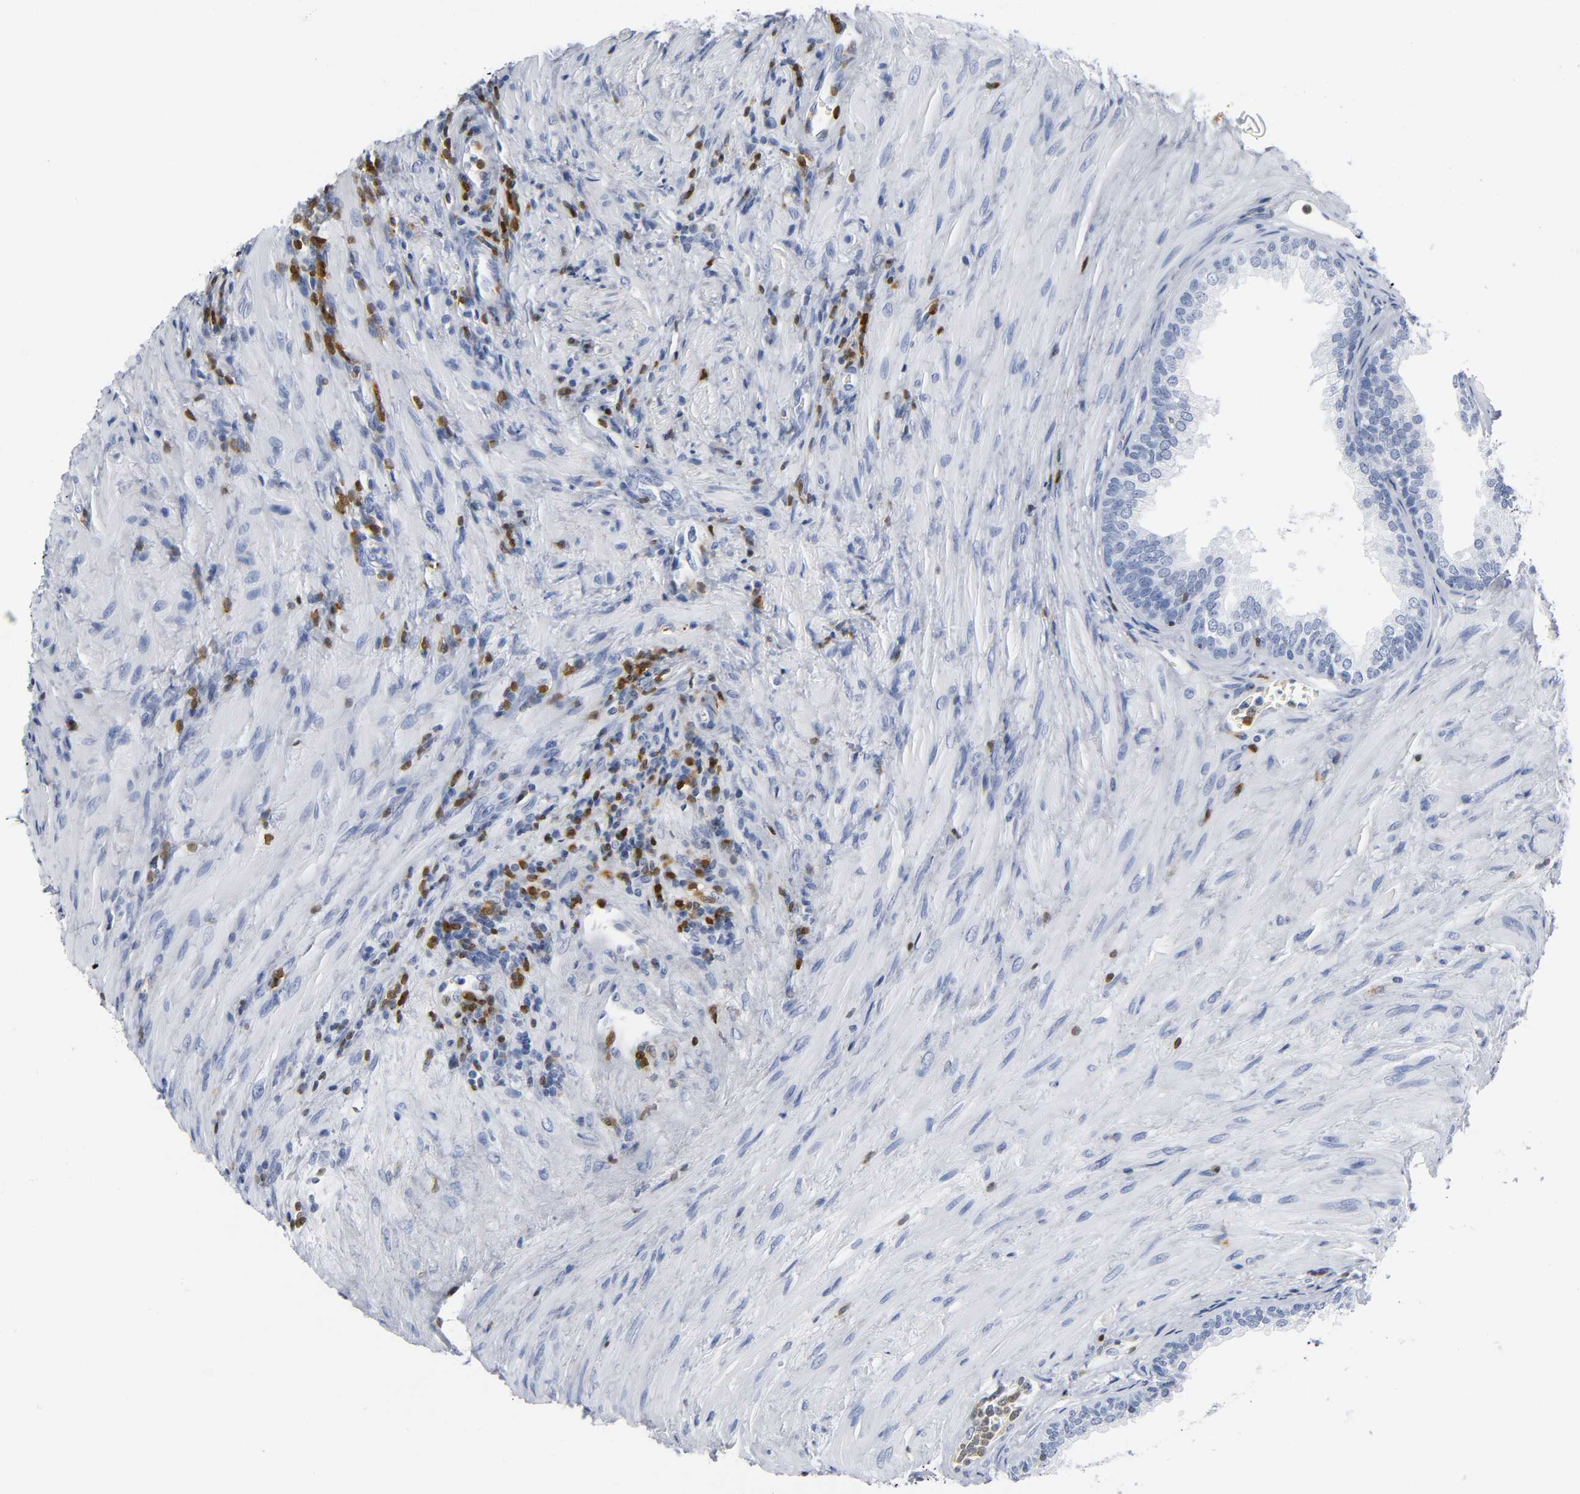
{"staining": {"intensity": "negative", "quantity": "none", "location": "none"}, "tissue": "prostate", "cell_type": "Glandular cells", "image_type": "normal", "snomed": [{"axis": "morphology", "description": "Normal tissue, NOS"}, {"axis": "topography", "description": "Prostate"}], "caption": "IHC image of benign prostate stained for a protein (brown), which exhibits no staining in glandular cells.", "gene": "DOK2", "patient": {"sex": "male", "age": 76}}